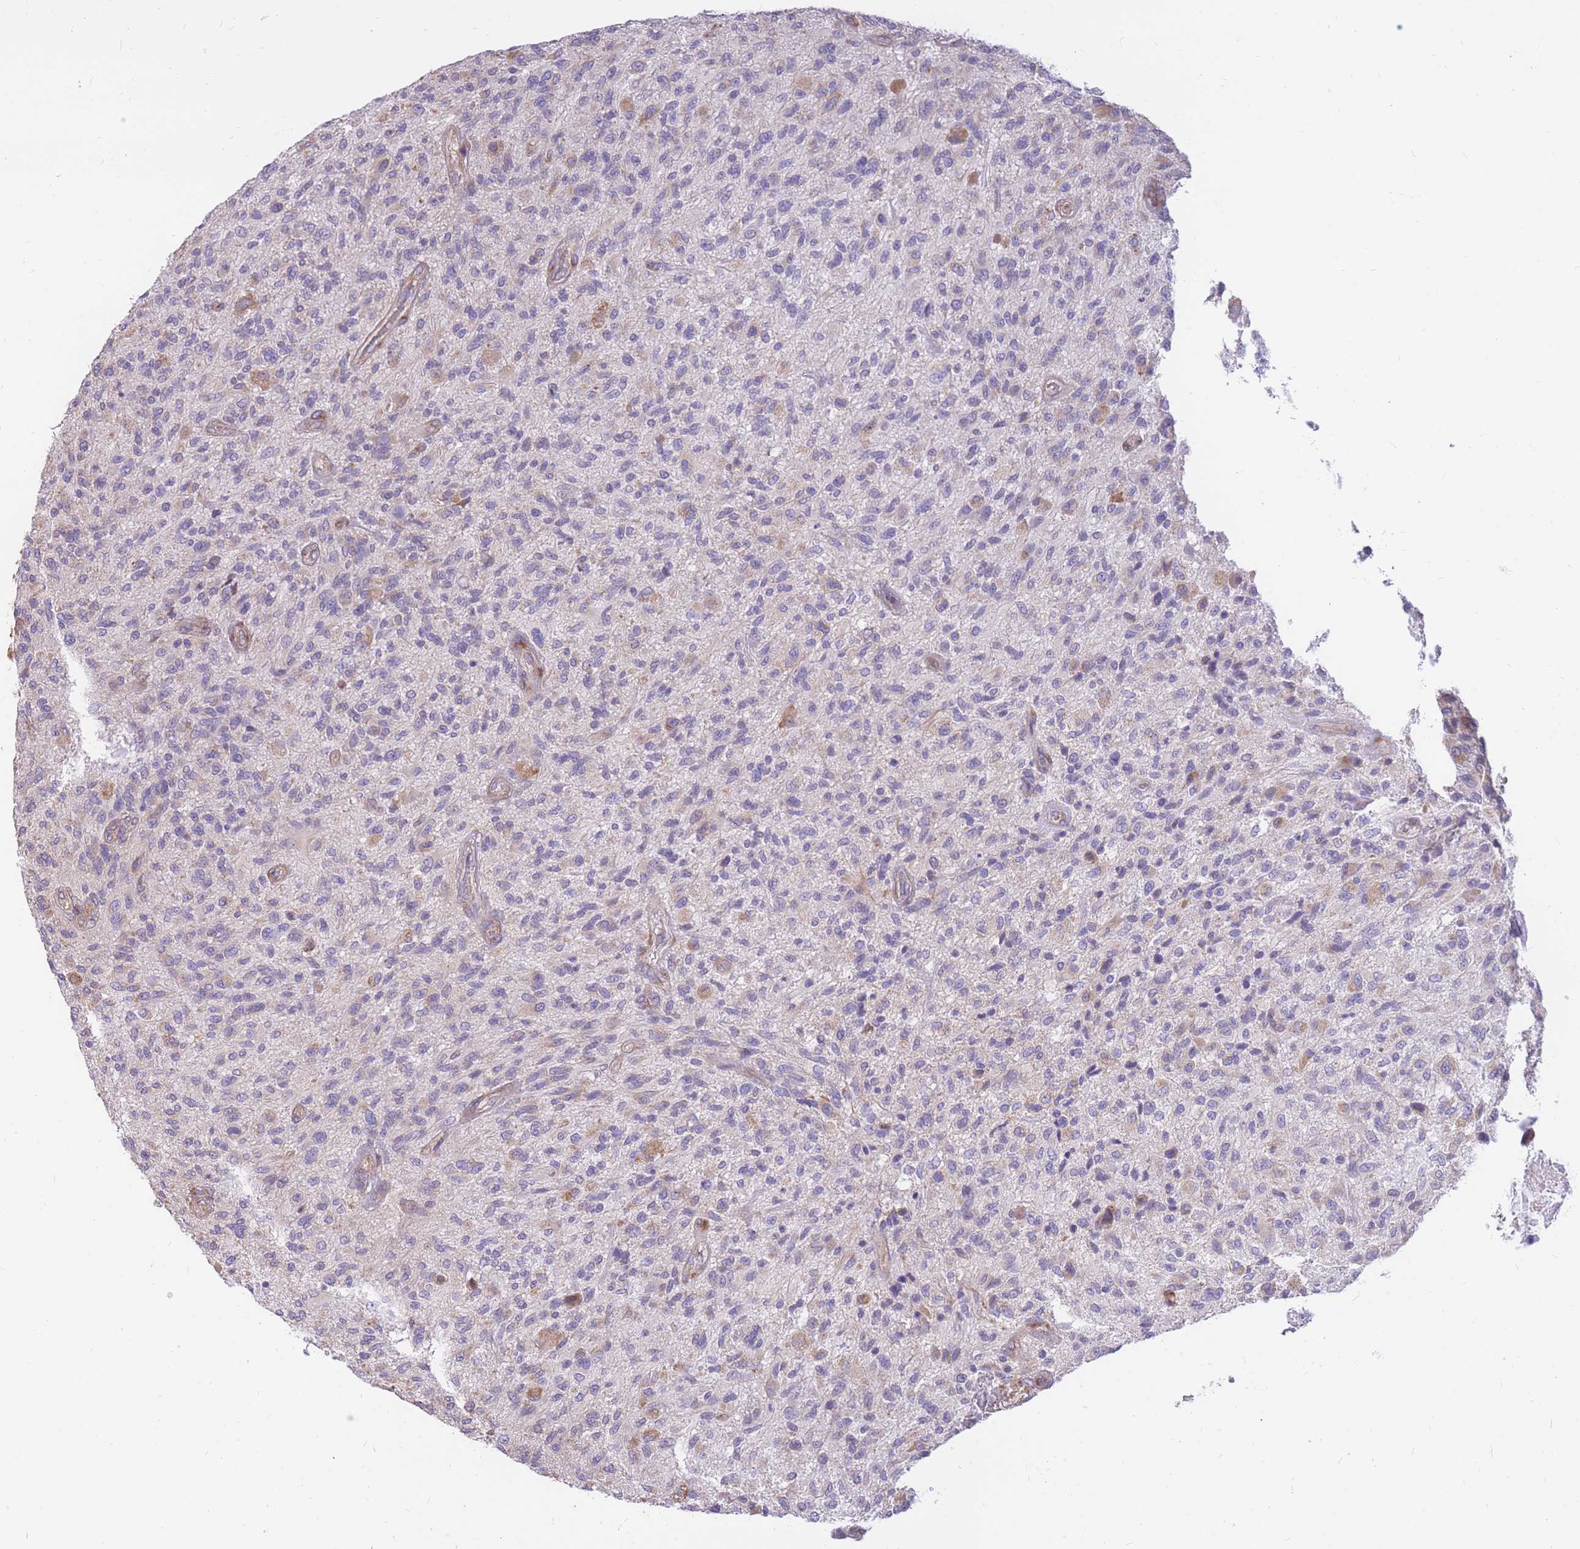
{"staining": {"intensity": "negative", "quantity": "none", "location": "none"}, "tissue": "glioma", "cell_type": "Tumor cells", "image_type": "cancer", "snomed": [{"axis": "morphology", "description": "Glioma, malignant, High grade"}, {"axis": "topography", "description": "Brain"}], "caption": "Glioma was stained to show a protein in brown. There is no significant positivity in tumor cells.", "gene": "GBP7", "patient": {"sex": "male", "age": 47}}